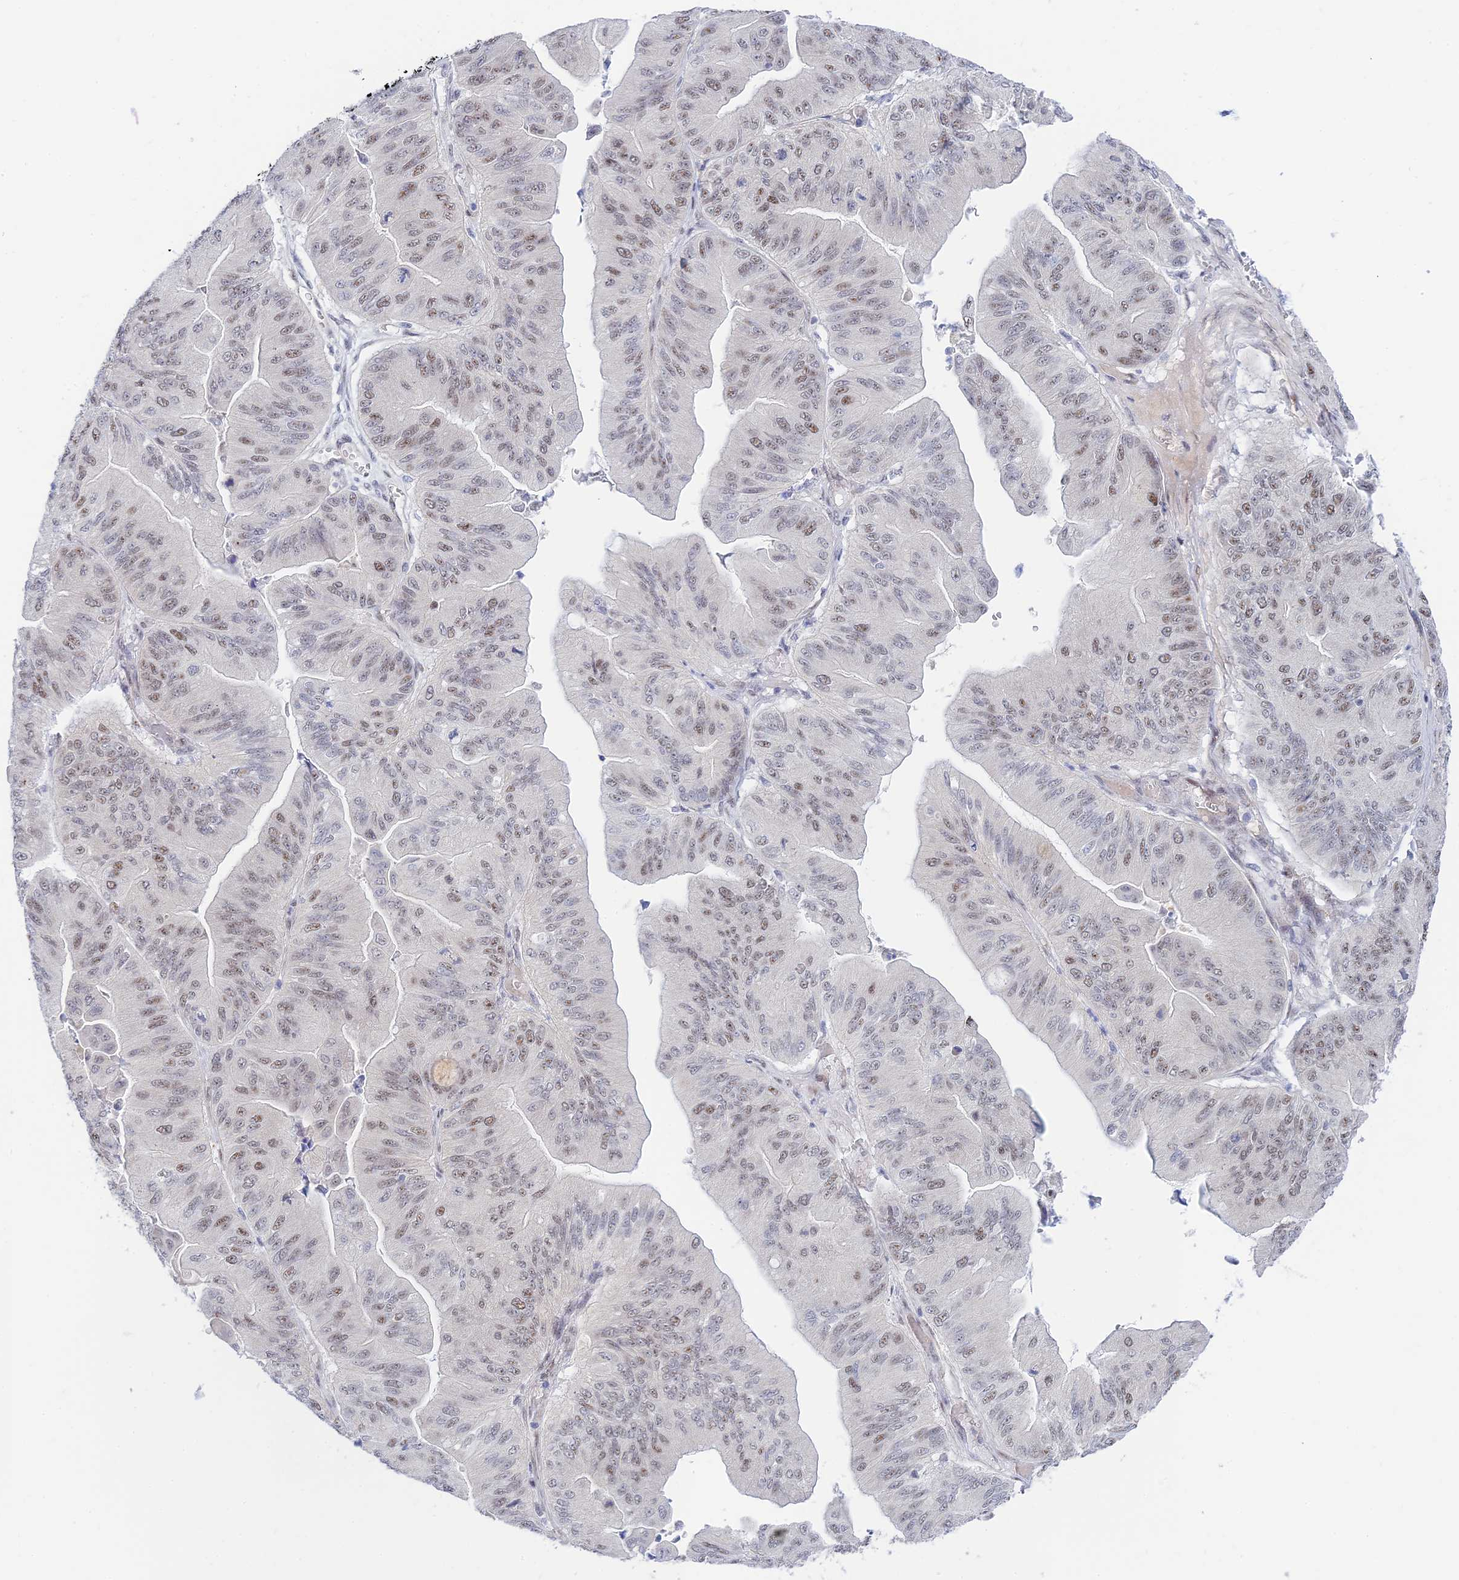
{"staining": {"intensity": "weak", "quantity": "25%-75%", "location": "nuclear"}, "tissue": "ovarian cancer", "cell_type": "Tumor cells", "image_type": "cancer", "snomed": [{"axis": "morphology", "description": "Cystadenocarcinoma, mucinous, NOS"}, {"axis": "topography", "description": "Ovary"}], "caption": "Immunohistochemistry (DAB (3,3'-diaminobenzidine)) staining of human ovarian cancer (mucinous cystadenocarcinoma) displays weak nuclear protein positivity in about 25%-75% of tumor cells. The protein is stained brown, and the nuclei are stained in blue (DAB IHC with brightfield microscopy, high magnification).", "gene": "CFAP92", "patient": {"sex": "female", "age": 61}}